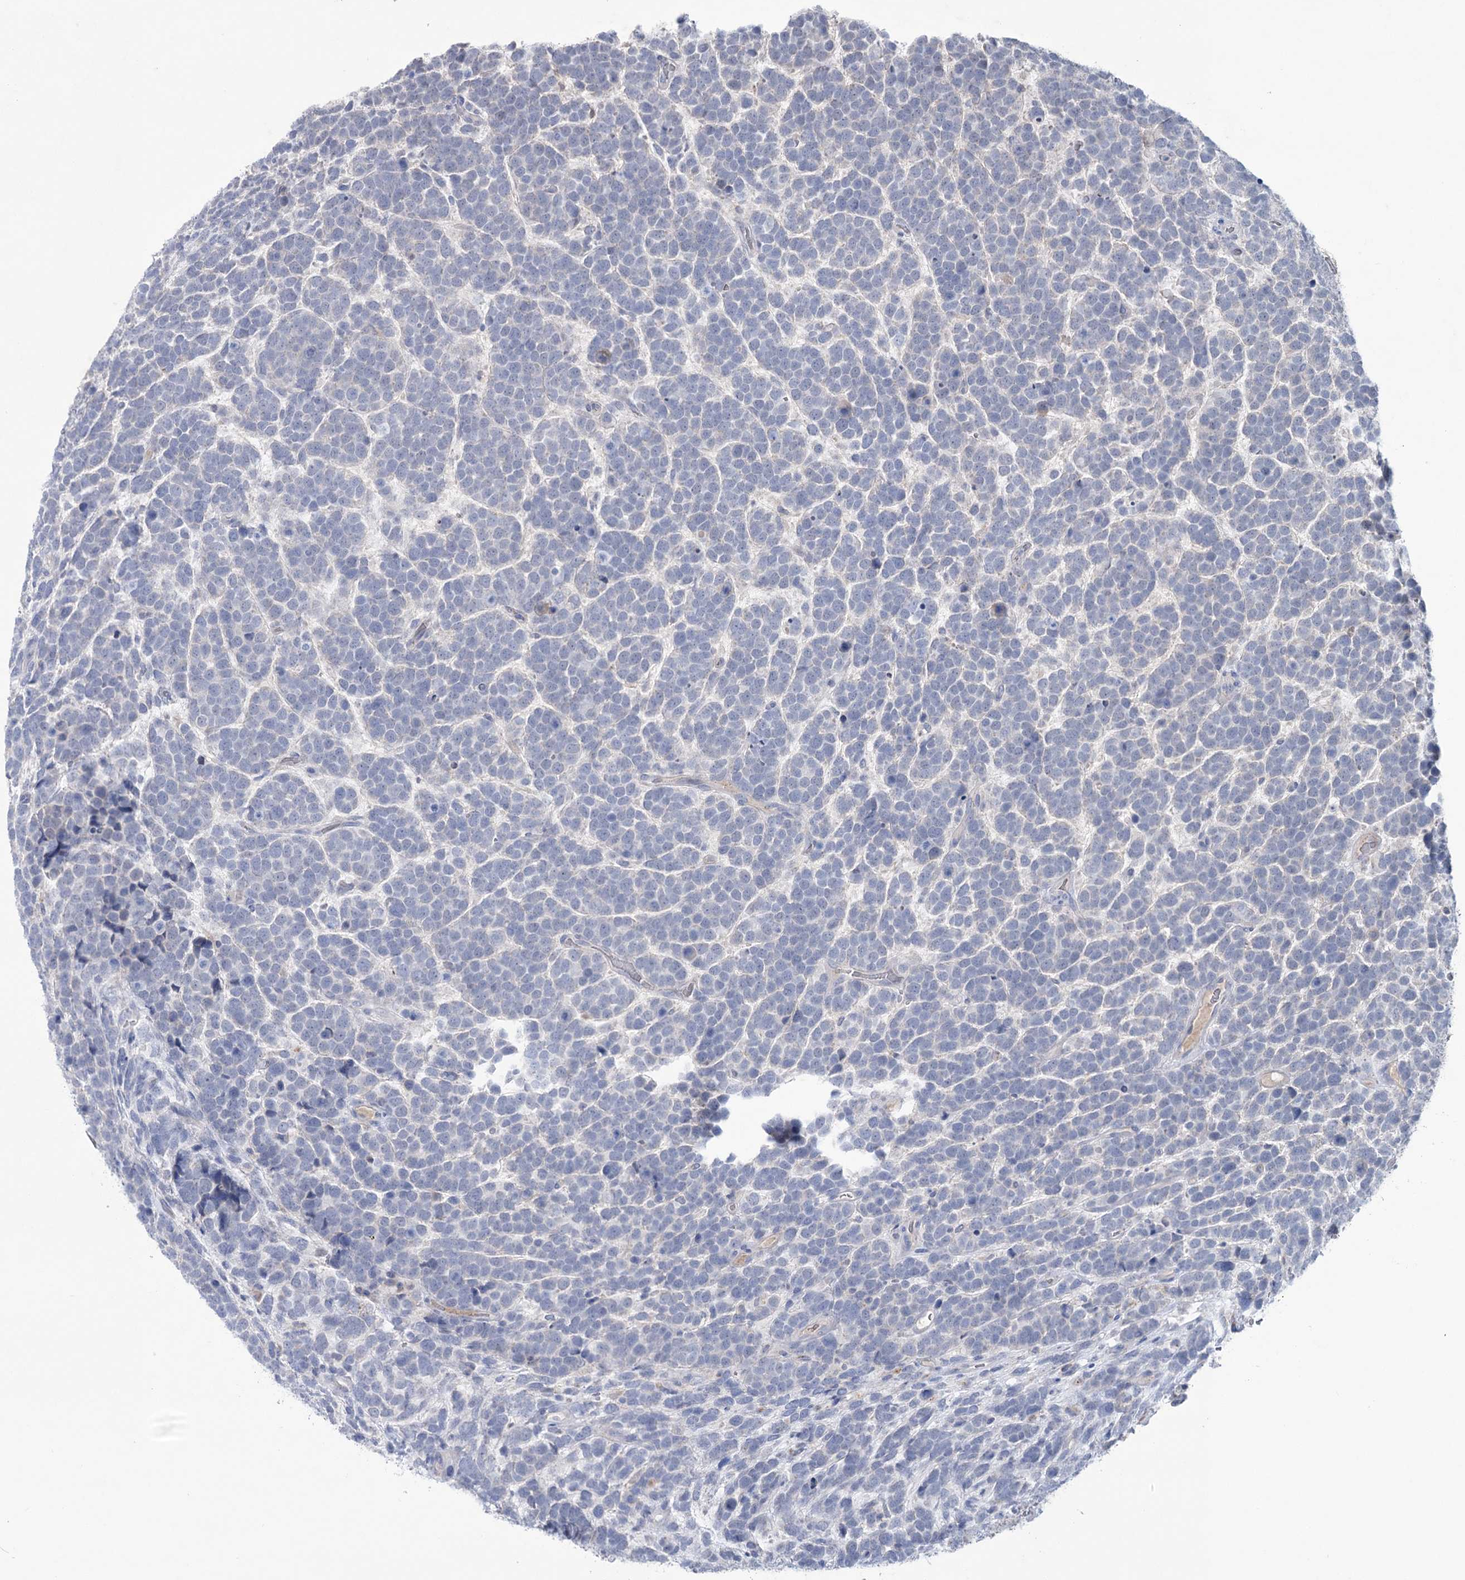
{"staining": {"intensity": "negative", "quantity": "none", "location": "none"}, "tissue": "urothelial cancer", "cell_type": "Tumor cells", "image_type": "cancer", "snomed": [{"axis": "morphology", "description": "Urothelial carcinoma, High grade"}, {"axis": "topography", "description": "Urinary bladder"}], "caption": "Urothelial cancer stained for a protein using immunohistochemistry (IHC) demonstrates no expression tumor cells.", "gene": "MTCH2", "patient": {"sex": "female", "age": 82}}